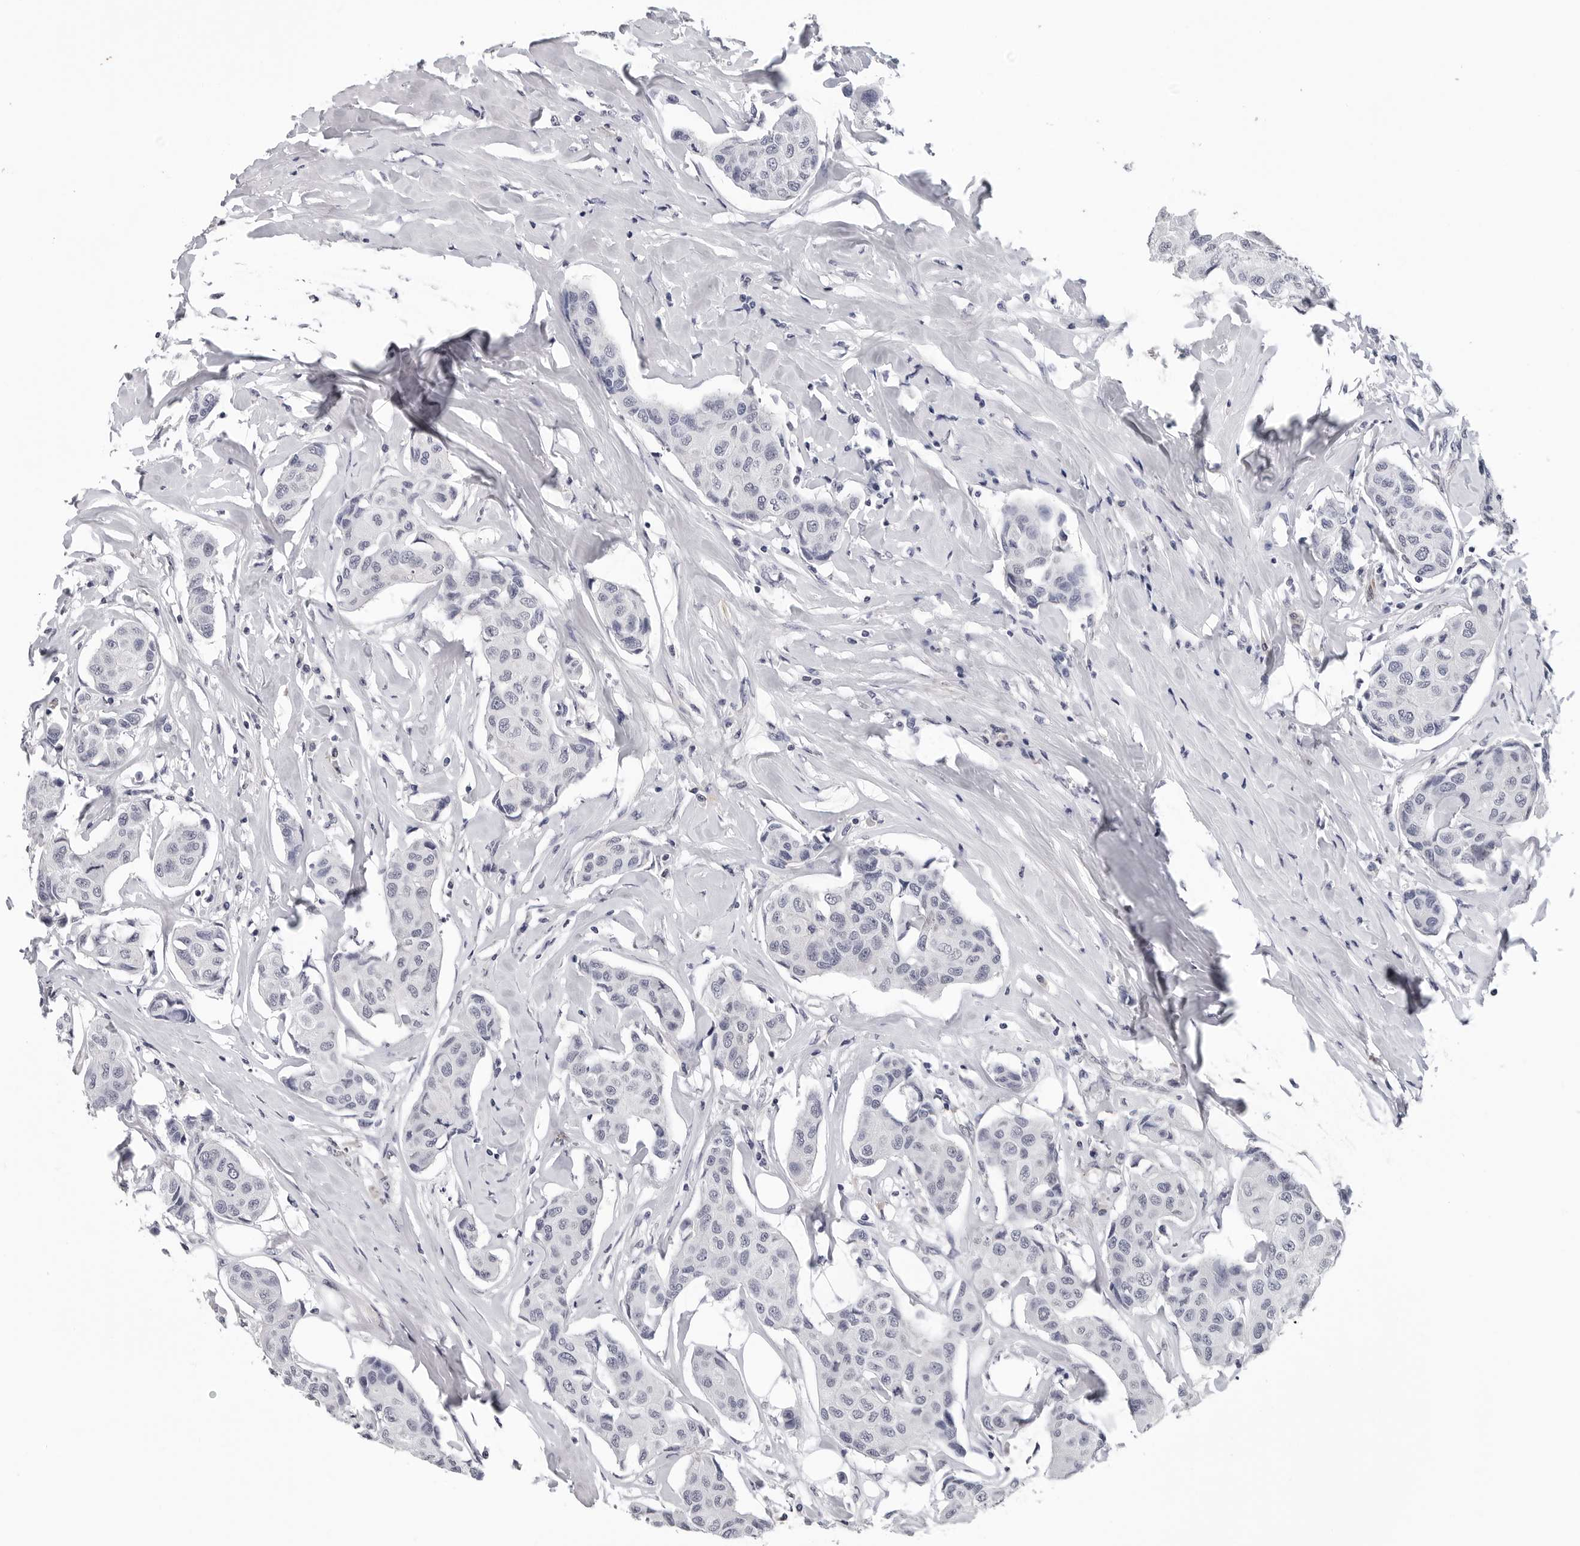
{"staining": {"intensity": "negative", "quantity": "none", "location": "none"}, "tissue": "breast cancer", "cell_type": "Tumor cells", "image_type": "cancer", "snomed": [{"axis": "morphology", "description": "Duct carcinoma"}, {"axis": "topography", "description": "Breast"}], "caption": "IHC of breast cancer (invasive ductal carcinoma) displays no expression in tumor cells.", "gene": "TRMT13", "patient": {"sex": "female", "age": 80}}